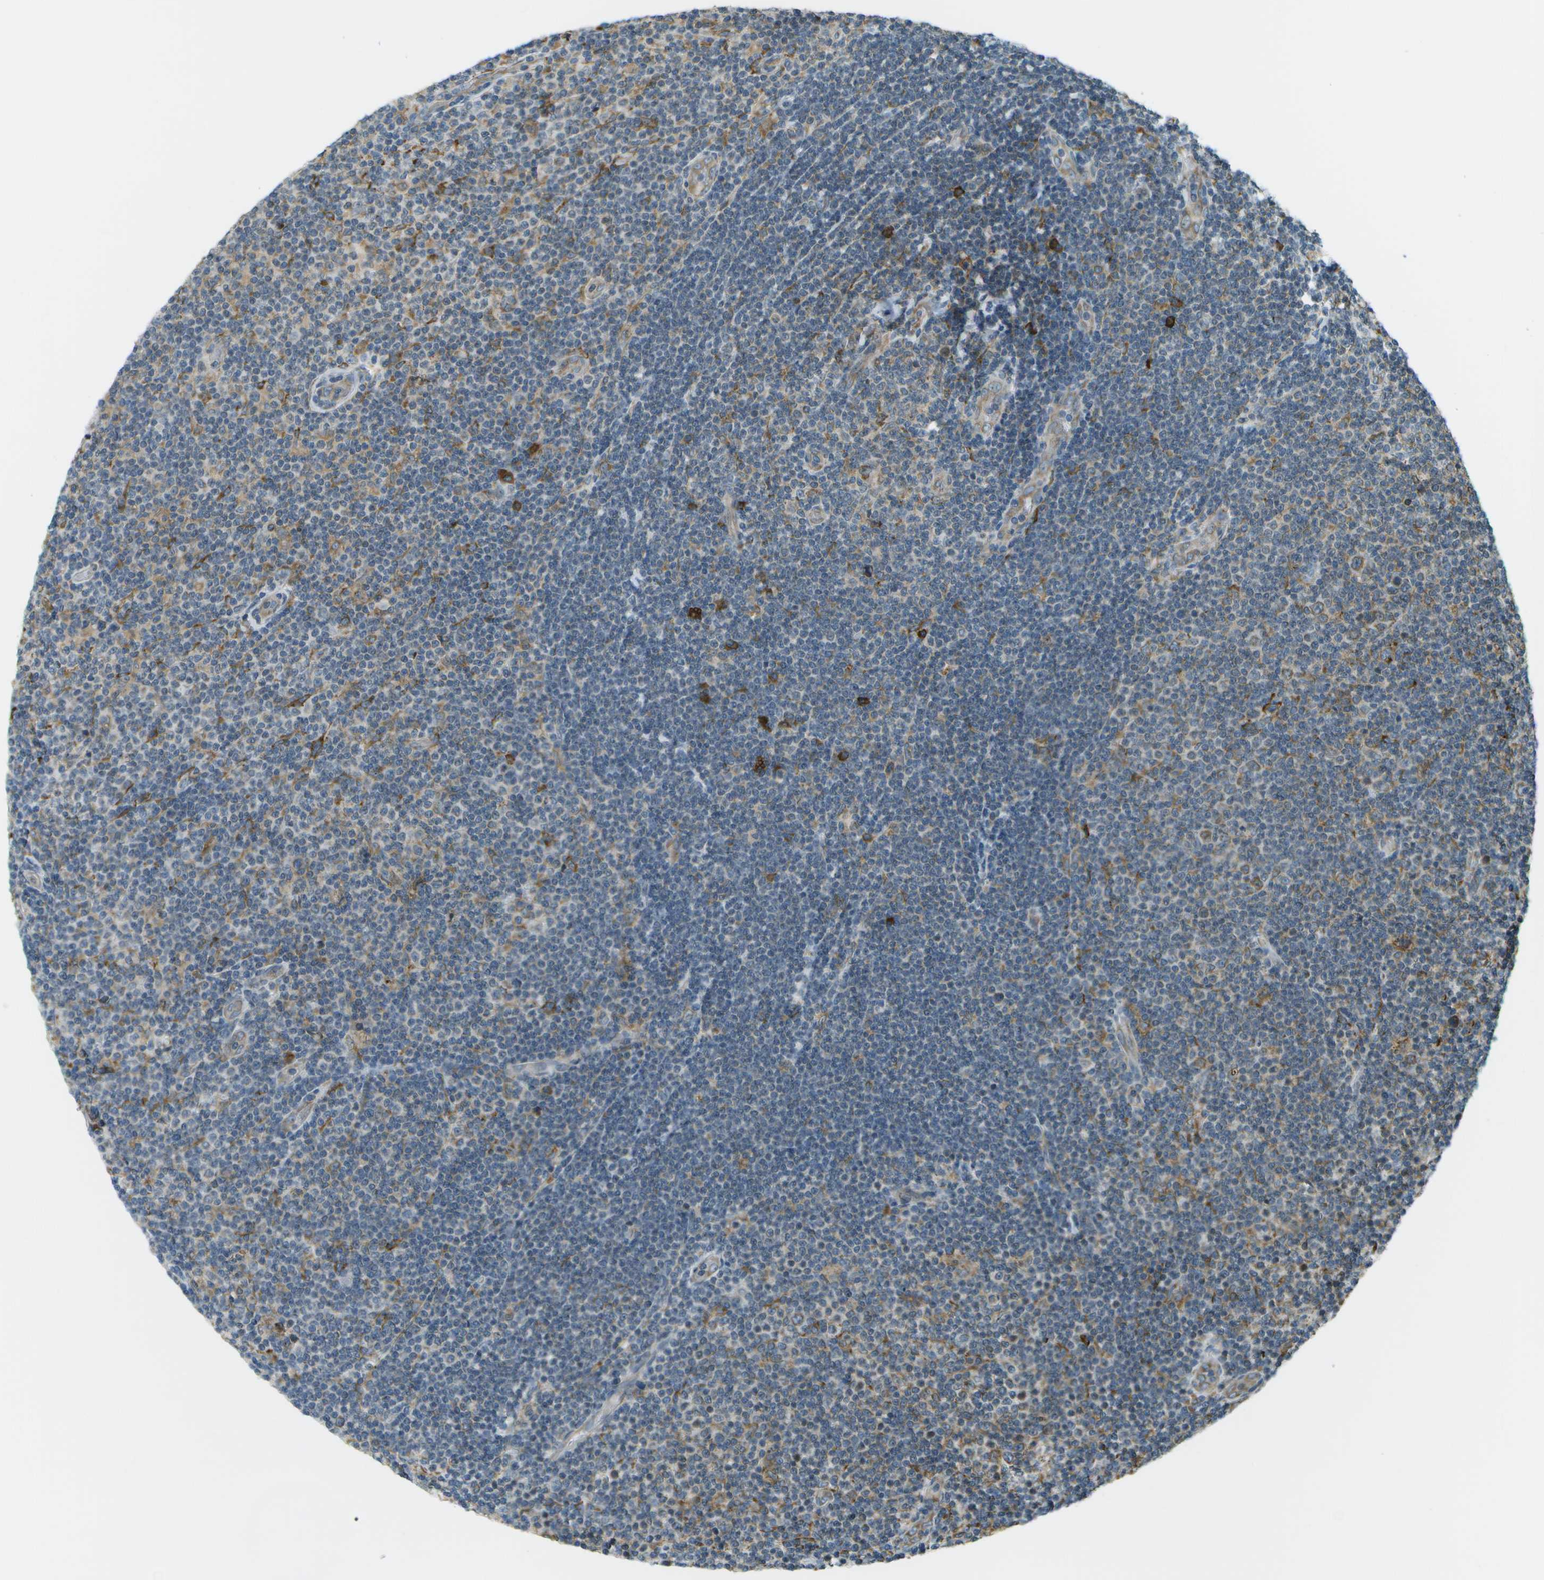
{"staining": {"intensity": "moderate", "quantity": "<25%", "location": "cytoplasmic/membranous"}, "tissue": "lymphoma", "cell_type": "Tumor cells", "image_type": "cancer", "snomed": [{"axis": "morphology", "description": "Malignant lymphoma, non-Hodgkin's type, Low grade"}, {"axis": "topography", "description": "Lymph node"}], "caption": "An image showing moderate cytoplasmic/membranous positivity in approximately <25% of tumor cells in malignant lymphoma, non-Hodgkin's type (low-grade), as visualized by brown immunohistochemical staining.", "gene": "USP30", "patient": {"sex": "male", "age": 83}}